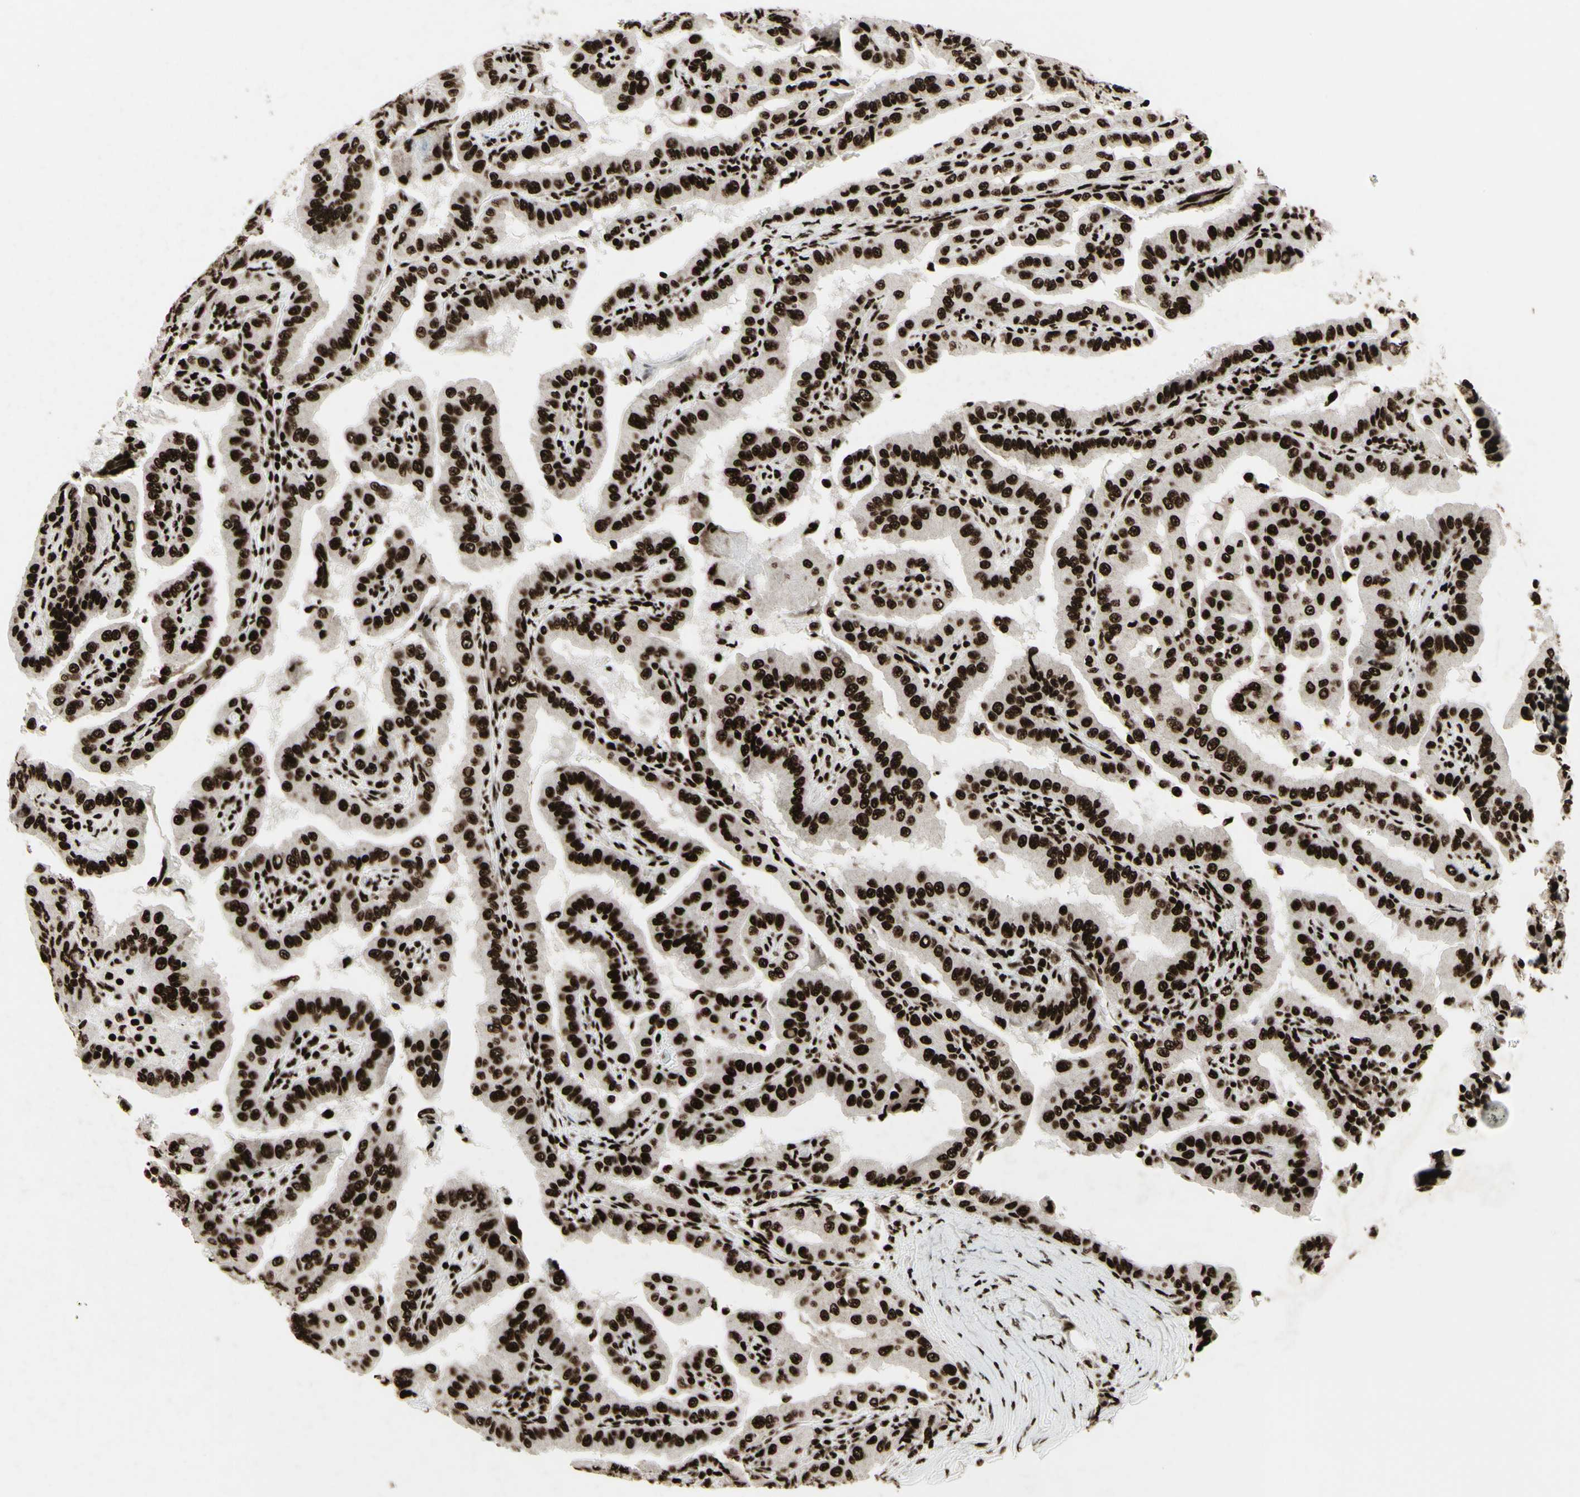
{"staining": {"intensity": "strong", "quantity": ">75%", "location": "nuclear"}, "tissue": "thyroid cancer", "cell_type": "Tumor cells", "image_type": "cancer", "snomed": [{"axis": "morphology", "description": "Papillary adenocarcinoma, NOS"}, {"axis": "topography", "description": "Thyroid gland"}], "caption": "IHC (DAB) staining of thyroid cancer shows strong nuclear protein positivity in approximately >75% of tumor cells. (DAB IHC with brightfield microscopy, high magnification).", "gene": "U2AF2", "patient": {"sex": "male", "age": 33}}